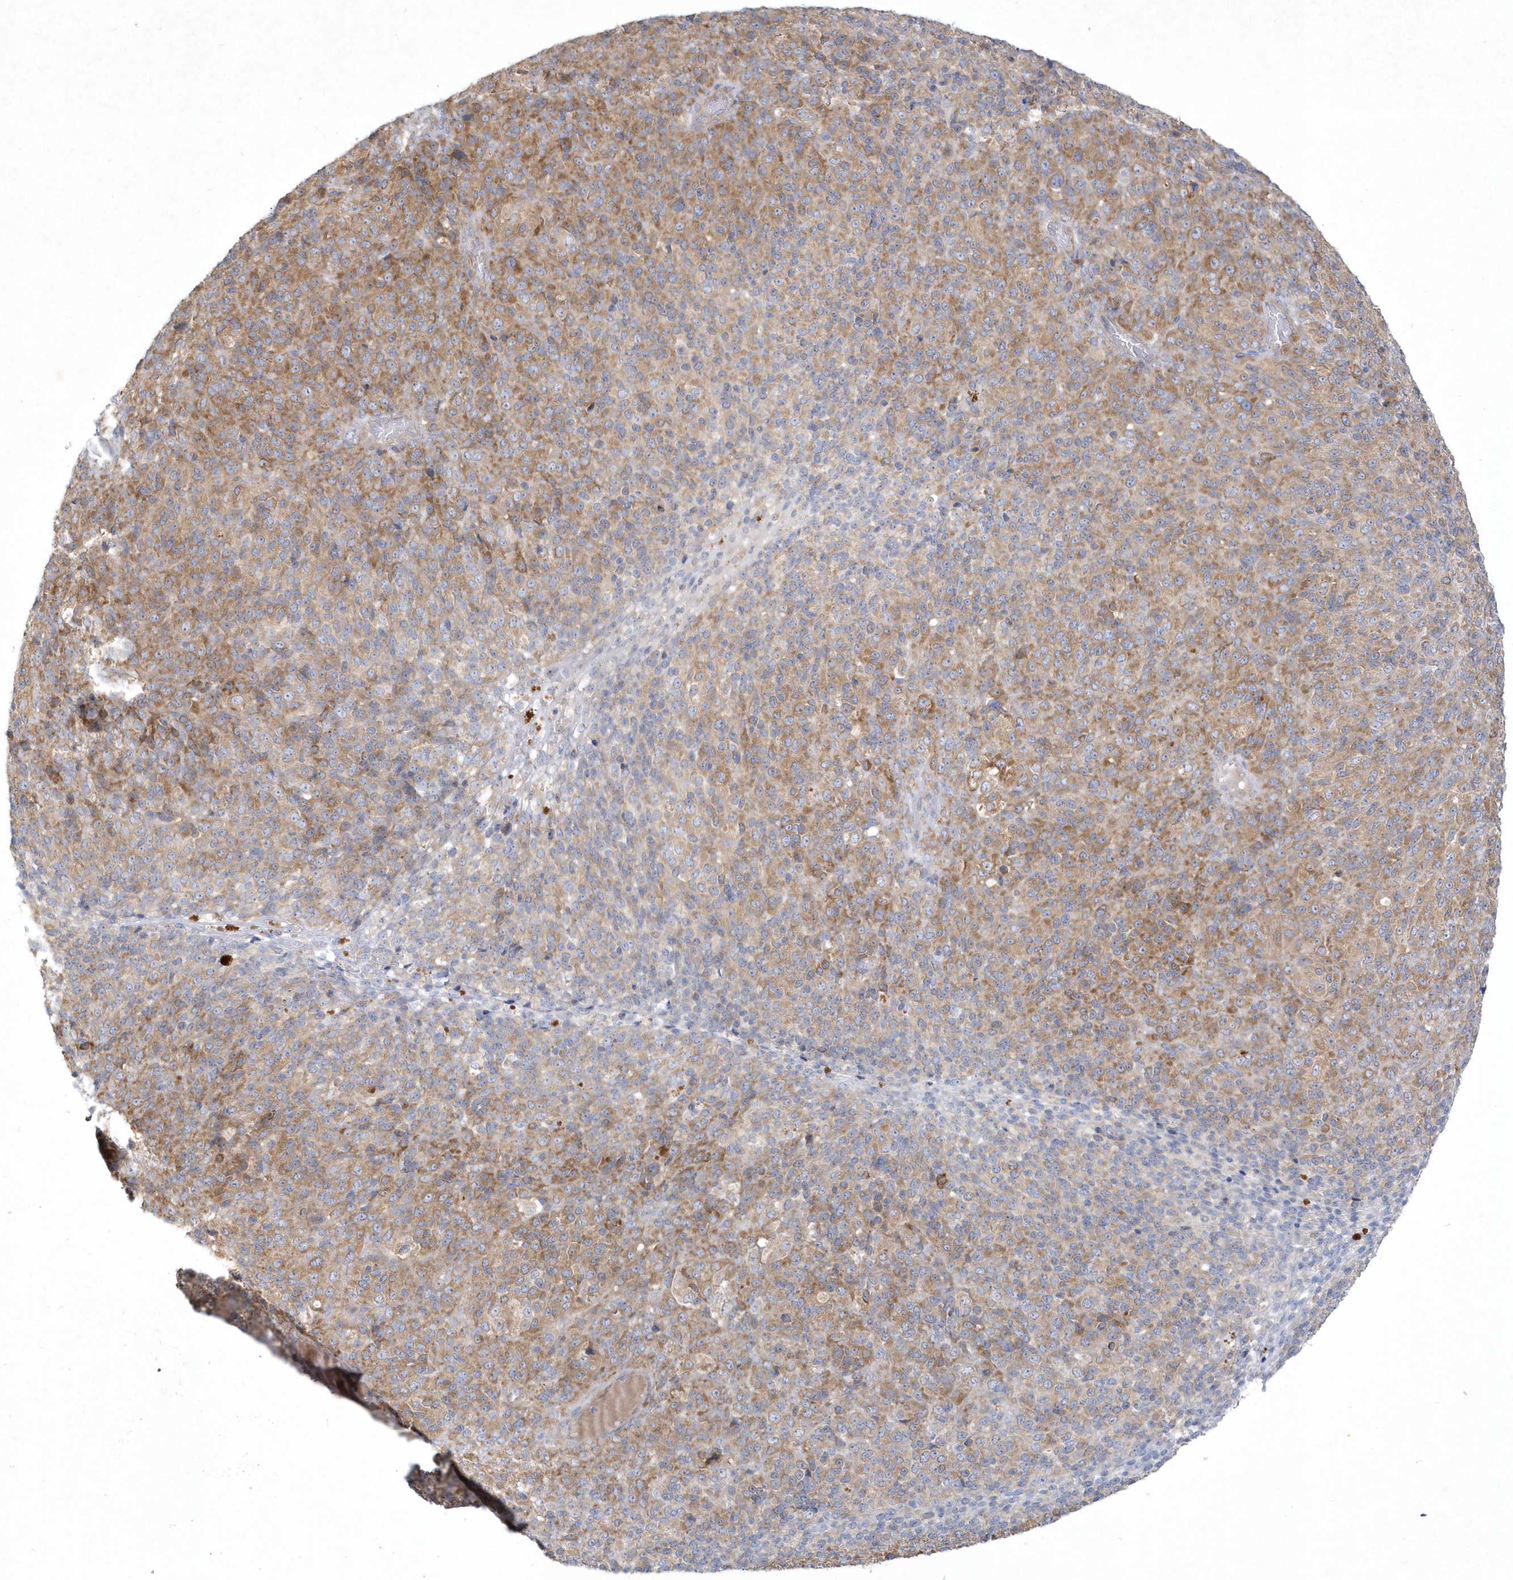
{"staining": {"intensity": "moderate", "quantity": "25%-75%", "location": "cytoplasmic/membranous"}, "tissue": "melanoma", "cell_type": "Tumor cells", "image_type": "cancer", "snomed": [{"axis": "morphology", "description": "Malignant melanoma, Metastatic site"}, {"axis": "topography", "description": "Brain"}], "caption": "Immunohistochemical staining of human malignant melanoma (metastatic site) exhibits moderate cytoplasmic/membranous protein expression in approximately 25%-75% of tumor cells. The staining is performed using DAB brown chromogen to label protein expression. The nuclei are counter-stained blue using hematoxylin.", "gene": "LARS1", "patient": {"sex": "female", "age": 56}}